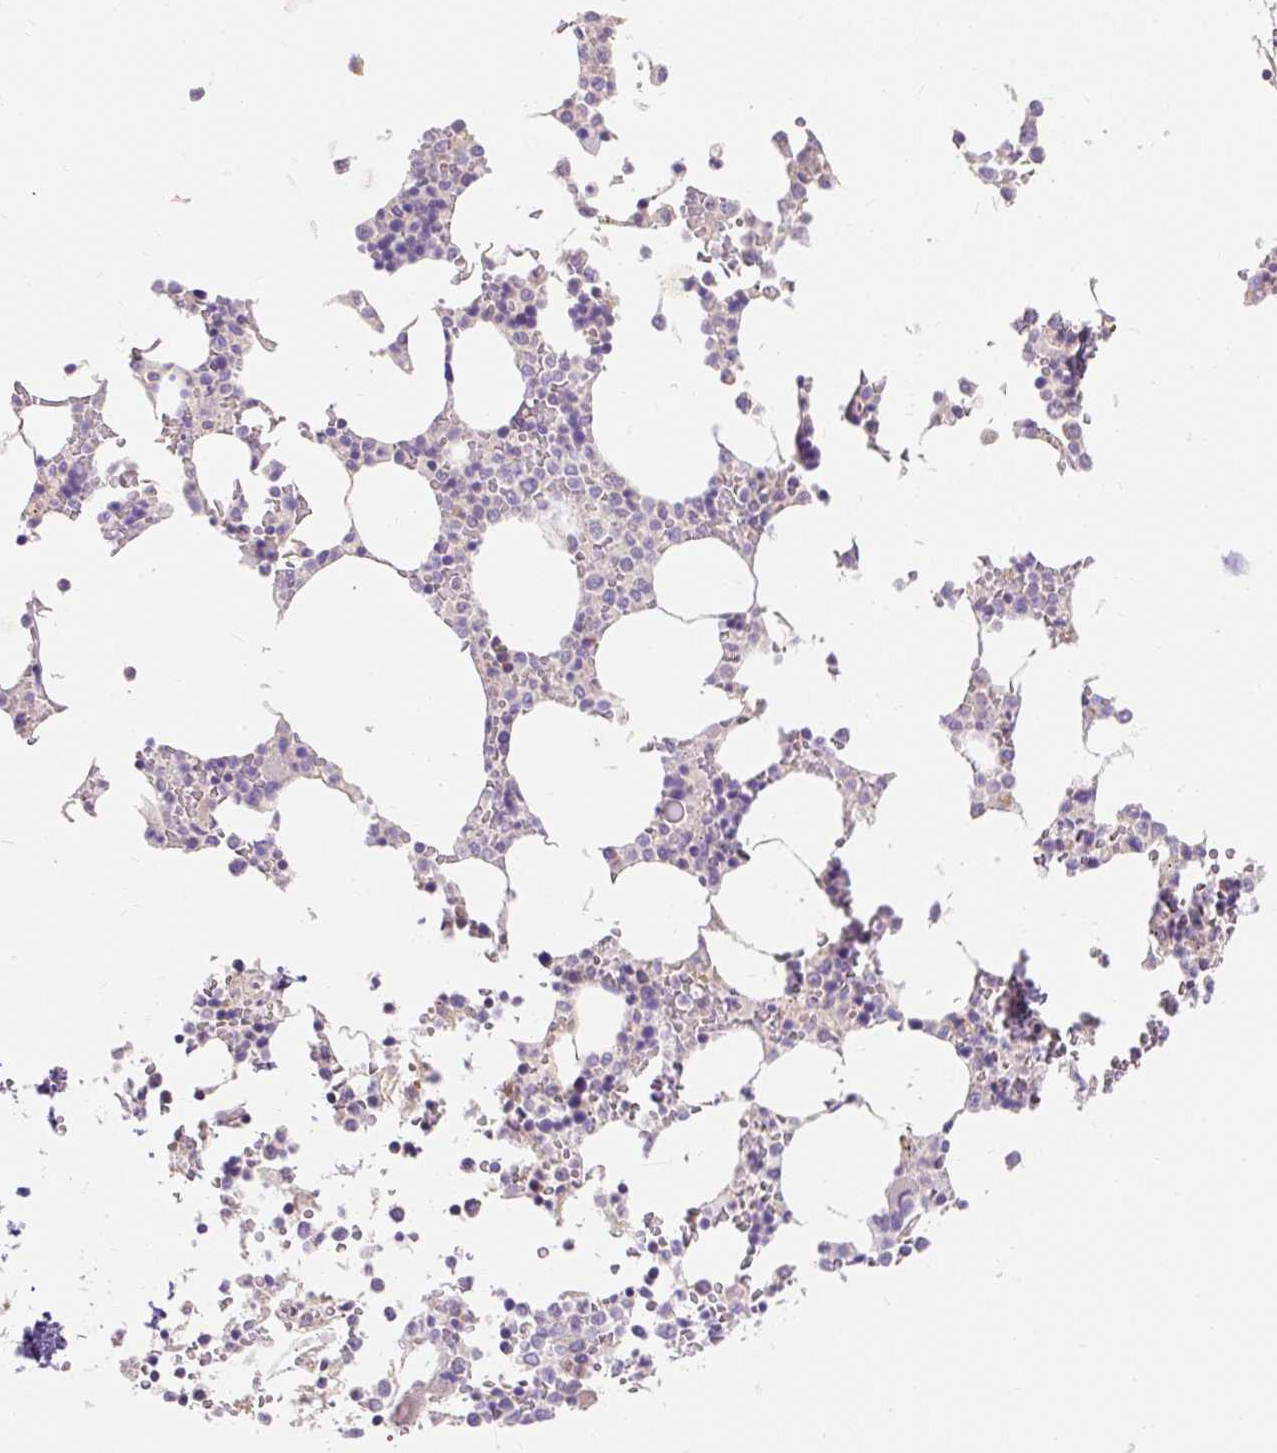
{"staining": {"intensity": "negative", "quantity": "none", "location": "none"}, "tissue": "bone marrow", "cell_type": "Hematopoietic cells", "image_type": "normal", "snomed": [{"axis": "morphology", "description": "Normal tissue, NOS"}, {"axis": "topography", "description": "Bone marrow"}], "caption": "IHC of normal bone marrow displays no expression in hematopoietic cells.", "gene": "PMAIP1", "patient": {"sex": "male", "age": 64}}